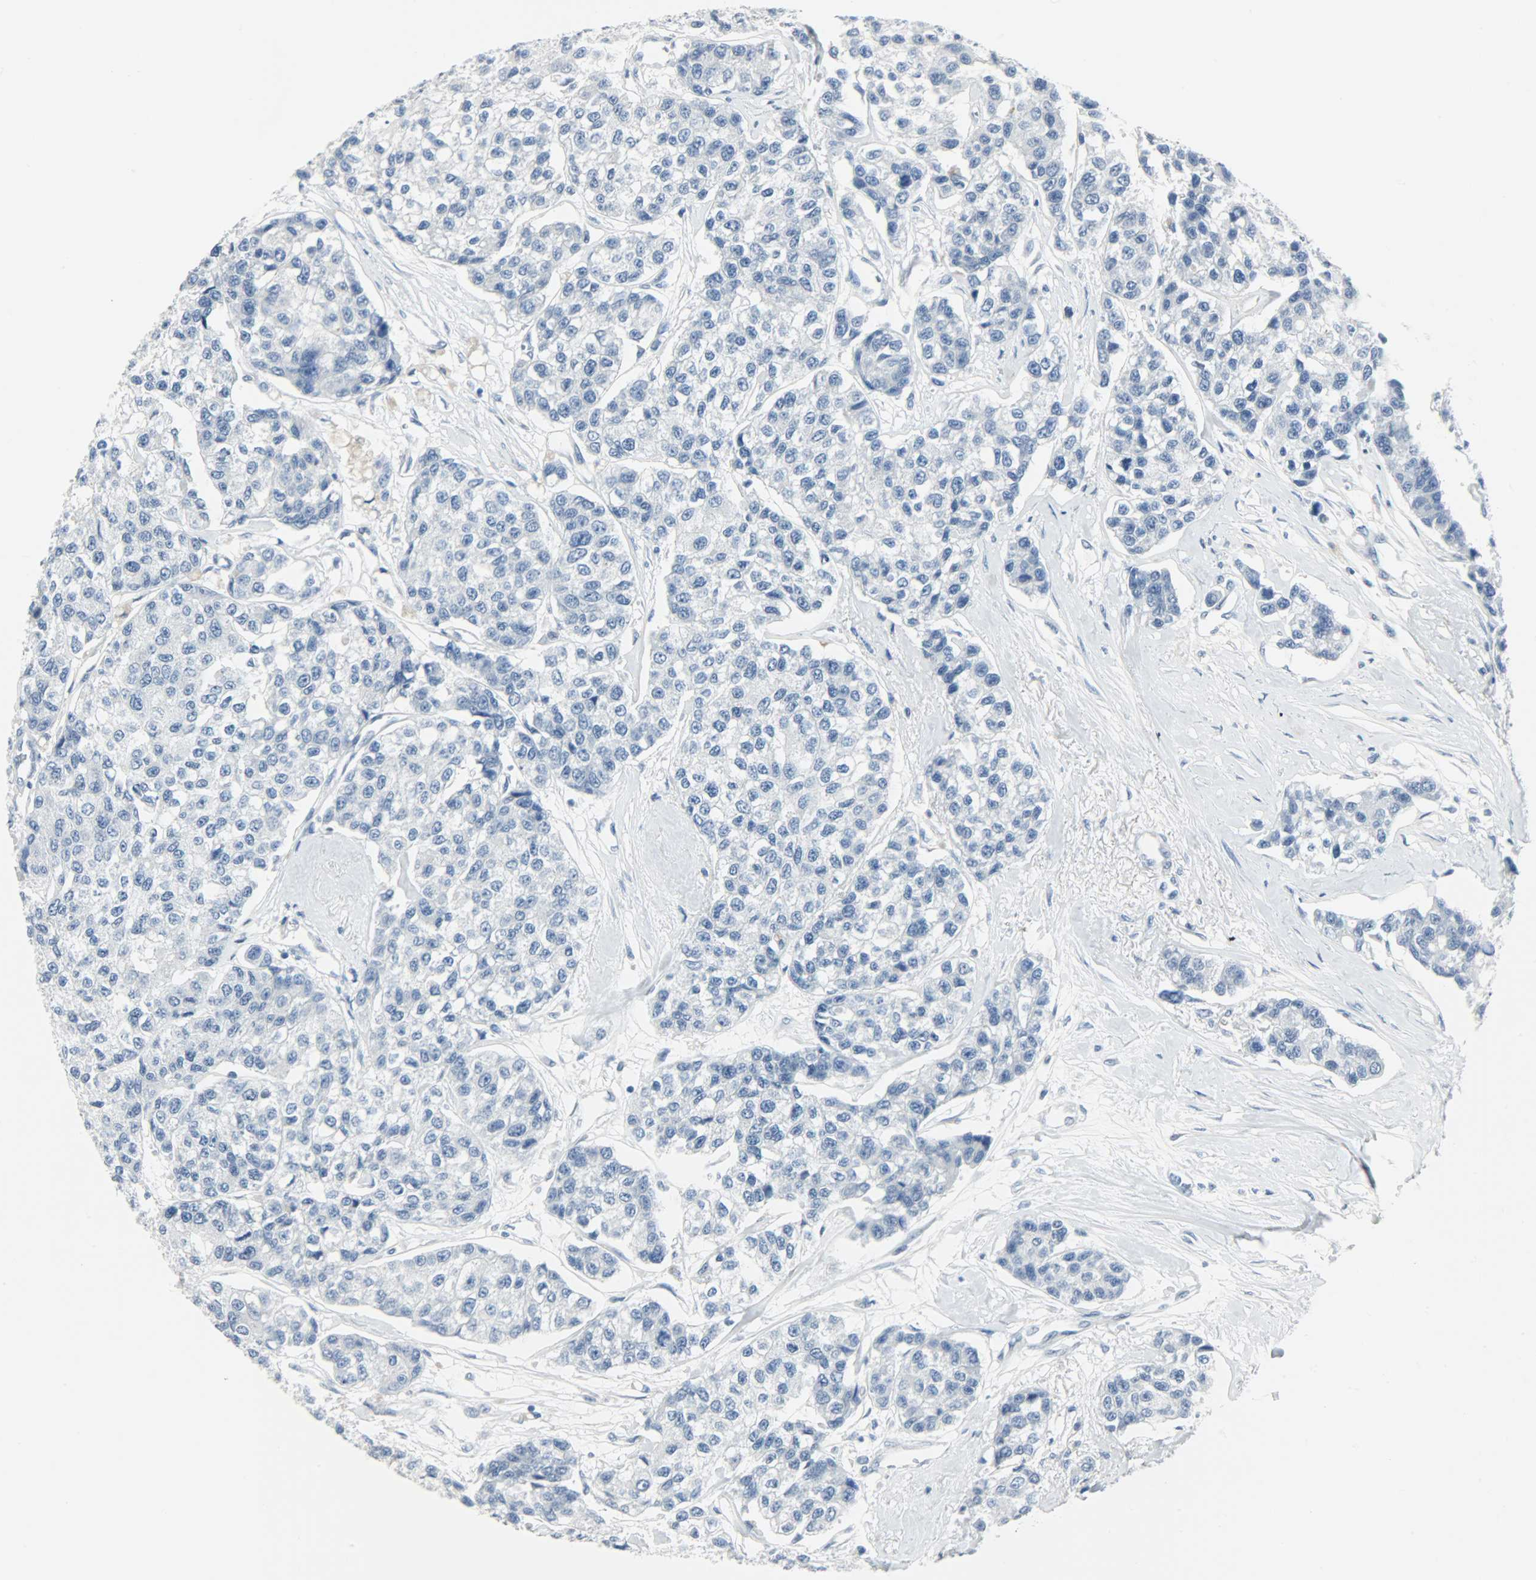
{"staining": {"intensity": "negative", "quantity": "none", "location": "none"}, "tissue": "breast cancer", "cell_type": "Tumor cells", "image_type": "cancer", "snomed": [{"axis": "morphology", "description": "Duct carcinoma"}, {"axis": "topography", "description": "Breast"}], "caption": "Human breast cancer (intraductal carcinoma) stained for a protein using immunohistochemistry displays no positivity in tumor cells.", "gene": "KIT", "patient": {"sex": "female", "age": 51}}